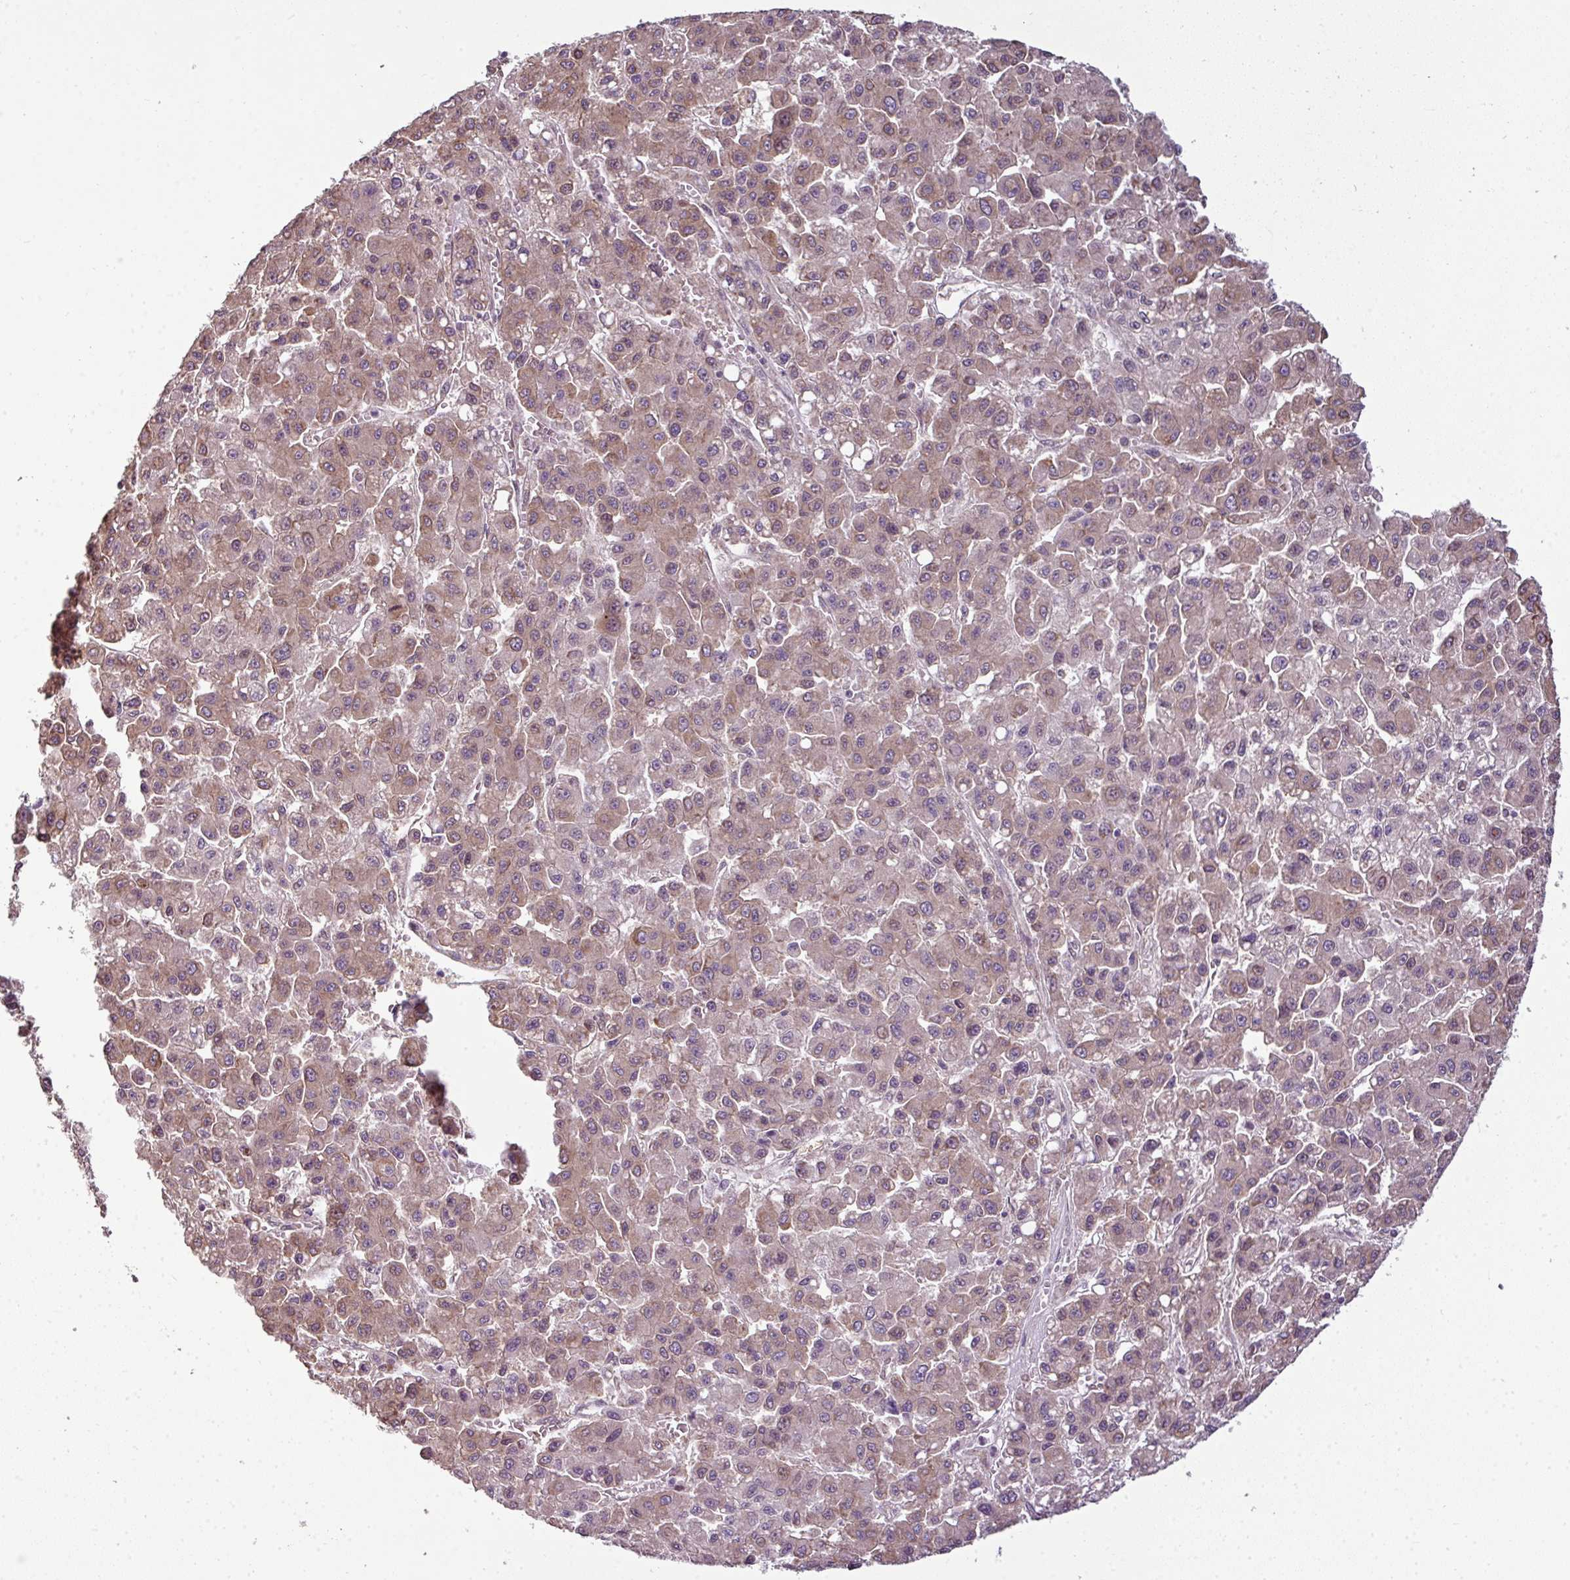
{"staining": {"intensity": "weak", "quantity": ">75%", "location": "cytoplasmic/membranous"}, "tissue": "liver cancer", "cell_type": "Tumor cells", "image_type": "cancer", "snomed": [{"axis": "morphology", "description": "Carcinoma, Hepatocellular, NOS"}, {"axis": "topography", "description": "Liver"}], "caption": "Immunohistochemistry (IHC) staining of liver hepatocellular carcinoma, which displays low levels of weak cytoplasmic/membranous staining in approximately >75% of tumor cells indicating weak cytoplasmic/membranous protein staining. The staining was performed using DAB (brown) for protein detection and nuclei were counterstained in hematoxylin (blue).", "gene": "RBM4B", "patient": {"sex": "male", "age": 70}}